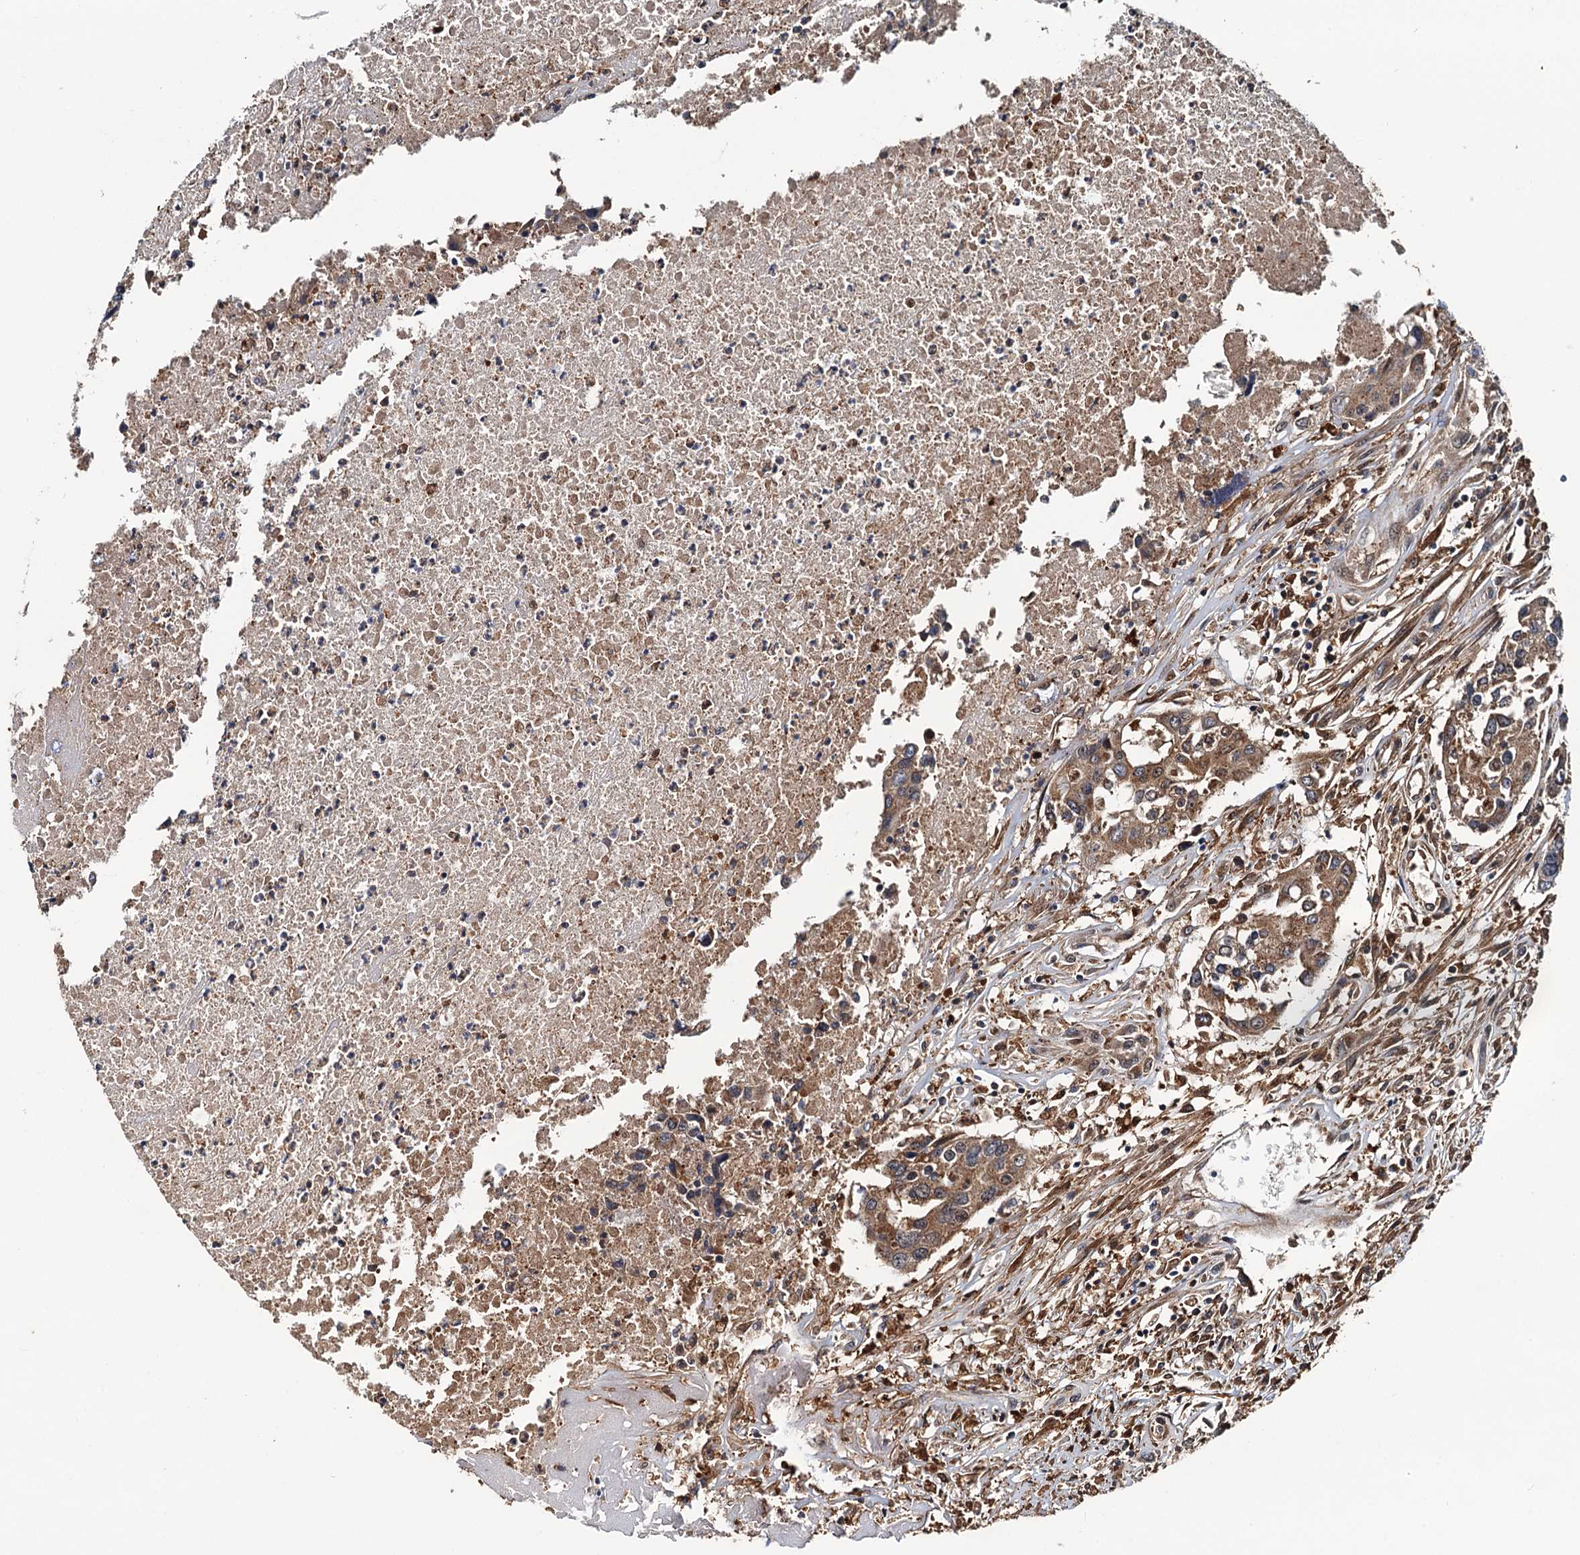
{"staining": {"intensity": "moderate", "quantity": ">75%", "location": "cytoplasmic/membranous"}, "tissue": "colorectal cancer", "cell_type": "Tumor cells", "image_type": "cancer", "snomed": [{"axis": "morphology", "description": "Adenocarcinoma, NOS"}, {"axis": "topography", "description": "Colon"}], "caption": "A high-resolution micrograph shows IHC staining of adenocarcinoma (colorectal), which reveals moderate cytoplasmic/membranous positivity in approximately >75% of tumor cells.", "gene": "USP6NL", "patient": {"sex": "male", "age": 77}}